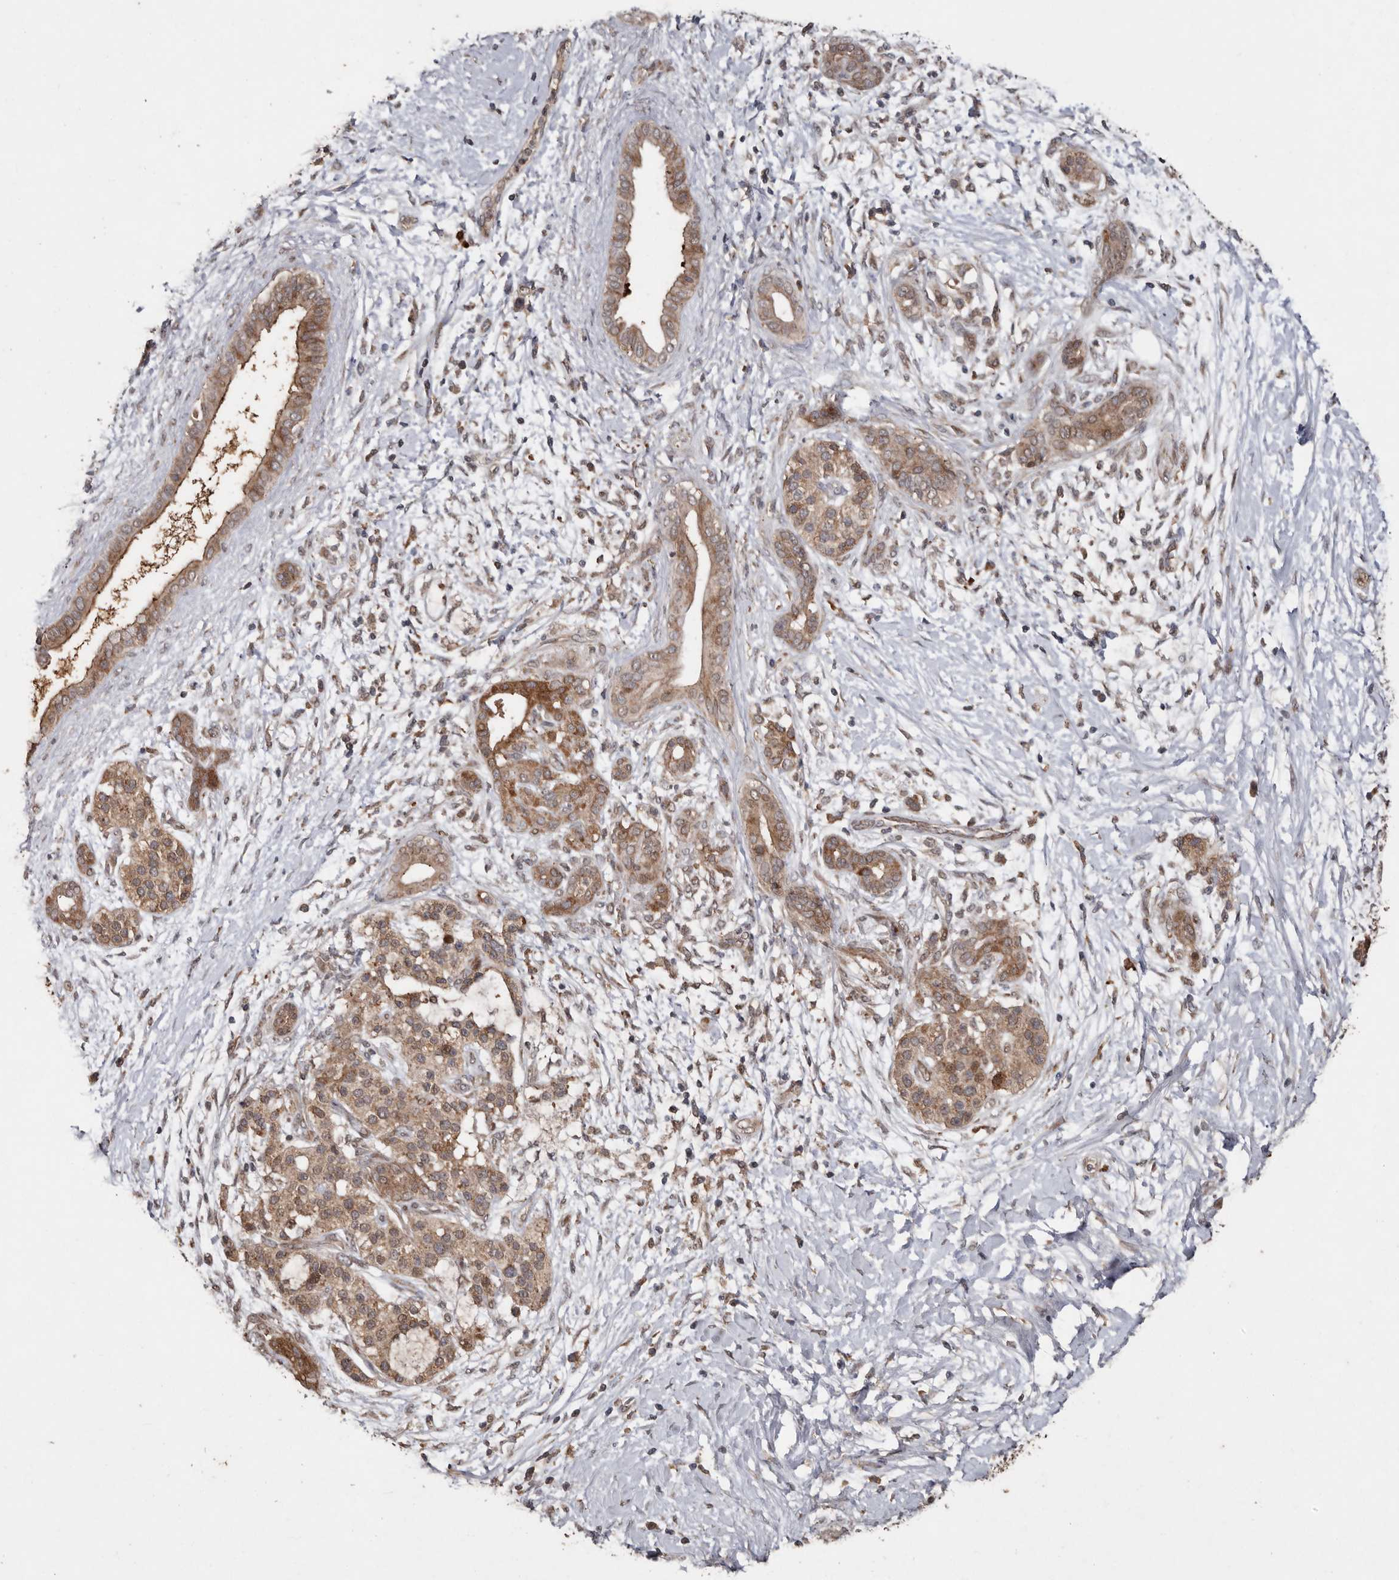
{"staining": {"intensity": "moderate", "quantity": ">75%", "location": "cytoplasmic/membranous"}, "tissue": "pancreatic cancer", "cell_type": "Tumor cells", "image_type": "cancer", "snomed": [{"axis": "morphology", "description": "Adenocarcinoma, NOS"}, {"axis": "topography", "description": "Pancreas"}], "caption": "Protein analysis of pancreatic cancer tissue shows moderate cytoplasmic/membranous staining in about >75% of tumor cells. (DAB (3,3'-diaminobenzidine) IHC with brightfield microscopy, high magnification).", "gene": "RANBP17", "patient": {"sex": "male", "age": 58}}